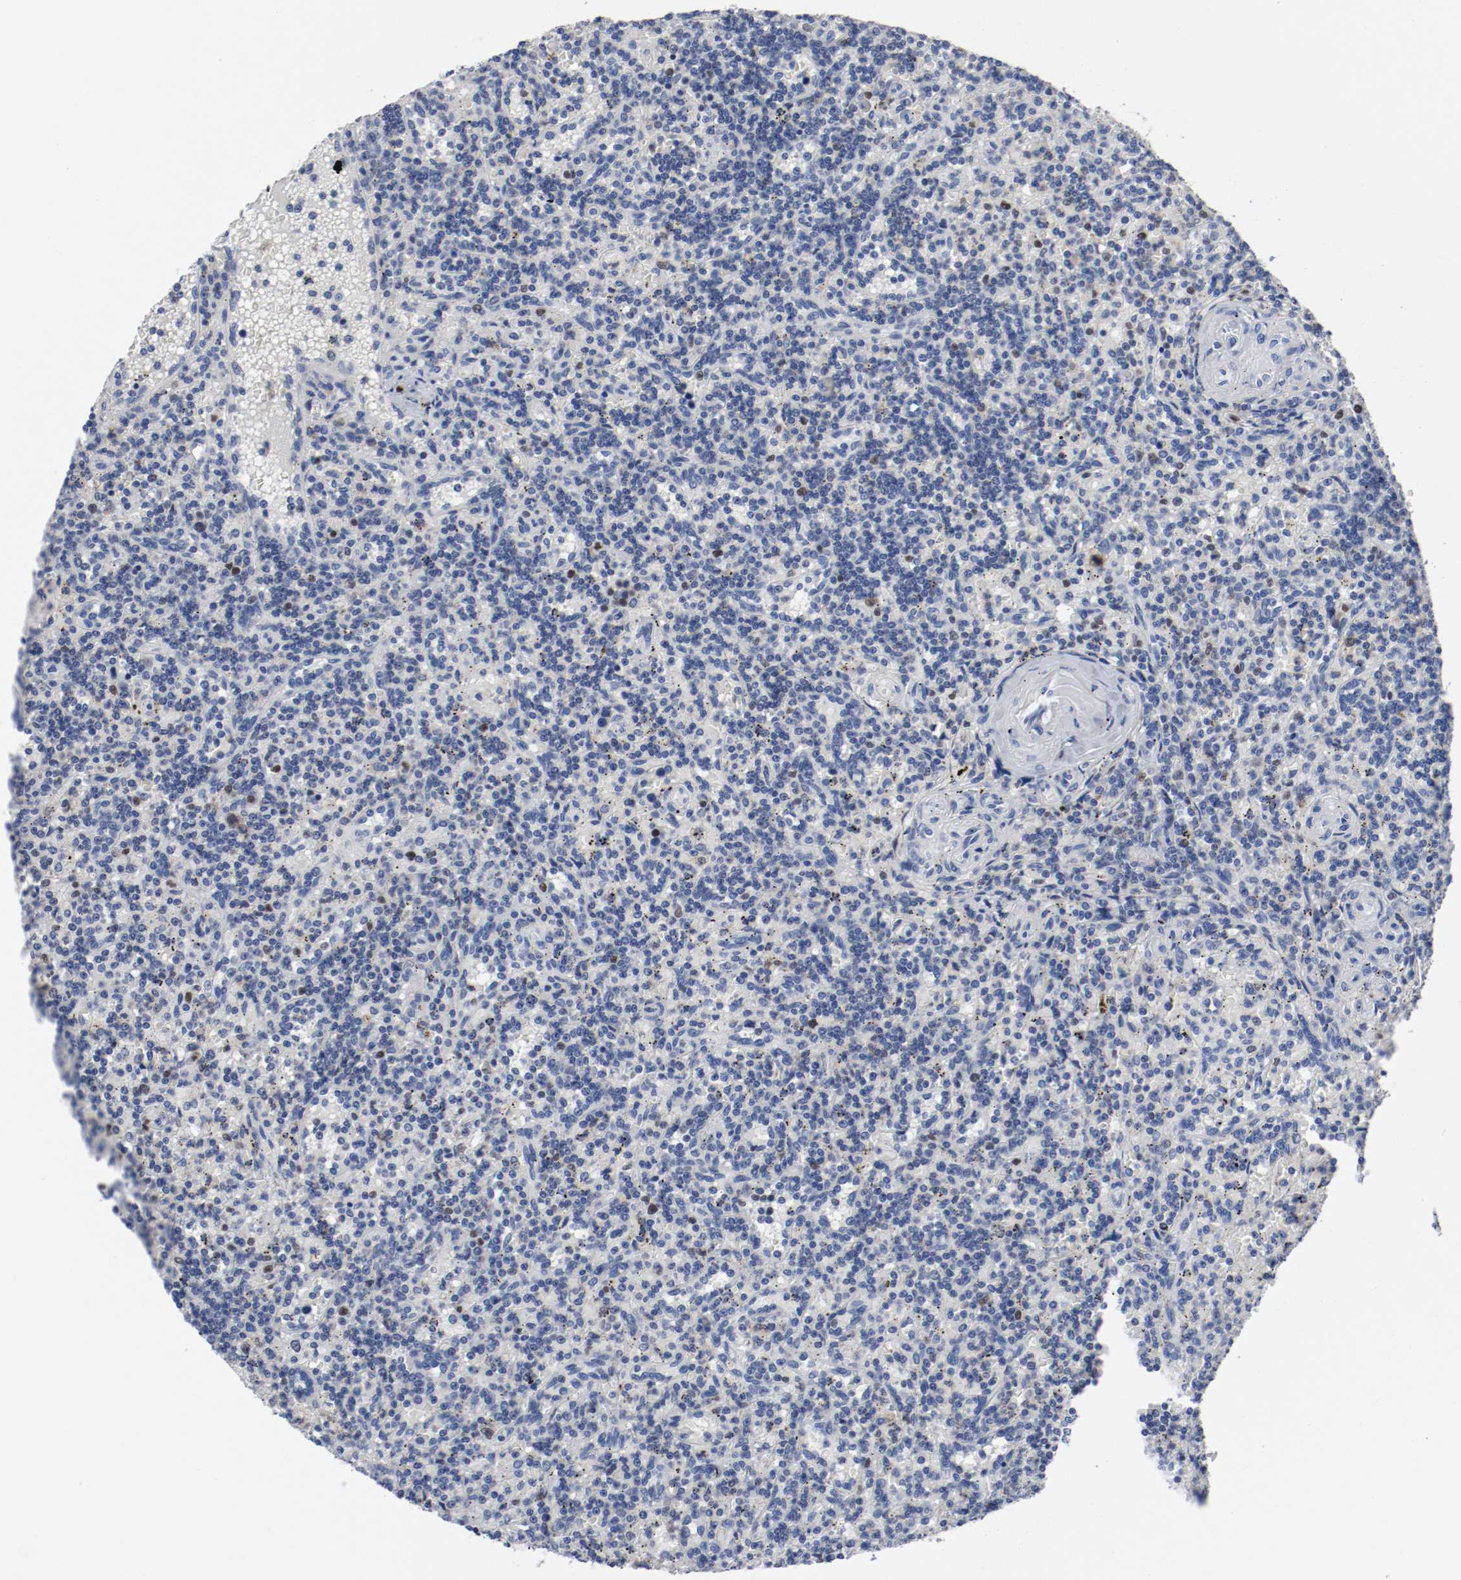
{"staining": {"intensity": "weak", "quantity": "<25%", "location": "nuclear"}, "tissue": "lymphoma", "cell_type": "Tumor cells", "image_type": "cancer", "snomed": [{"axis": "morphology", "description": "Malignant lymphoma, non-Hodgkin's type, Low grade"}, {"axis": "topography", "description": "Spleen"}], "caption": "Micrograph shows no significant protein expression in tumor cells of malignant lymphoma, non-Hodgkin's type (low-grade).", "gene": "MCM6", "patient": {"sex": "male", "age": 73}}